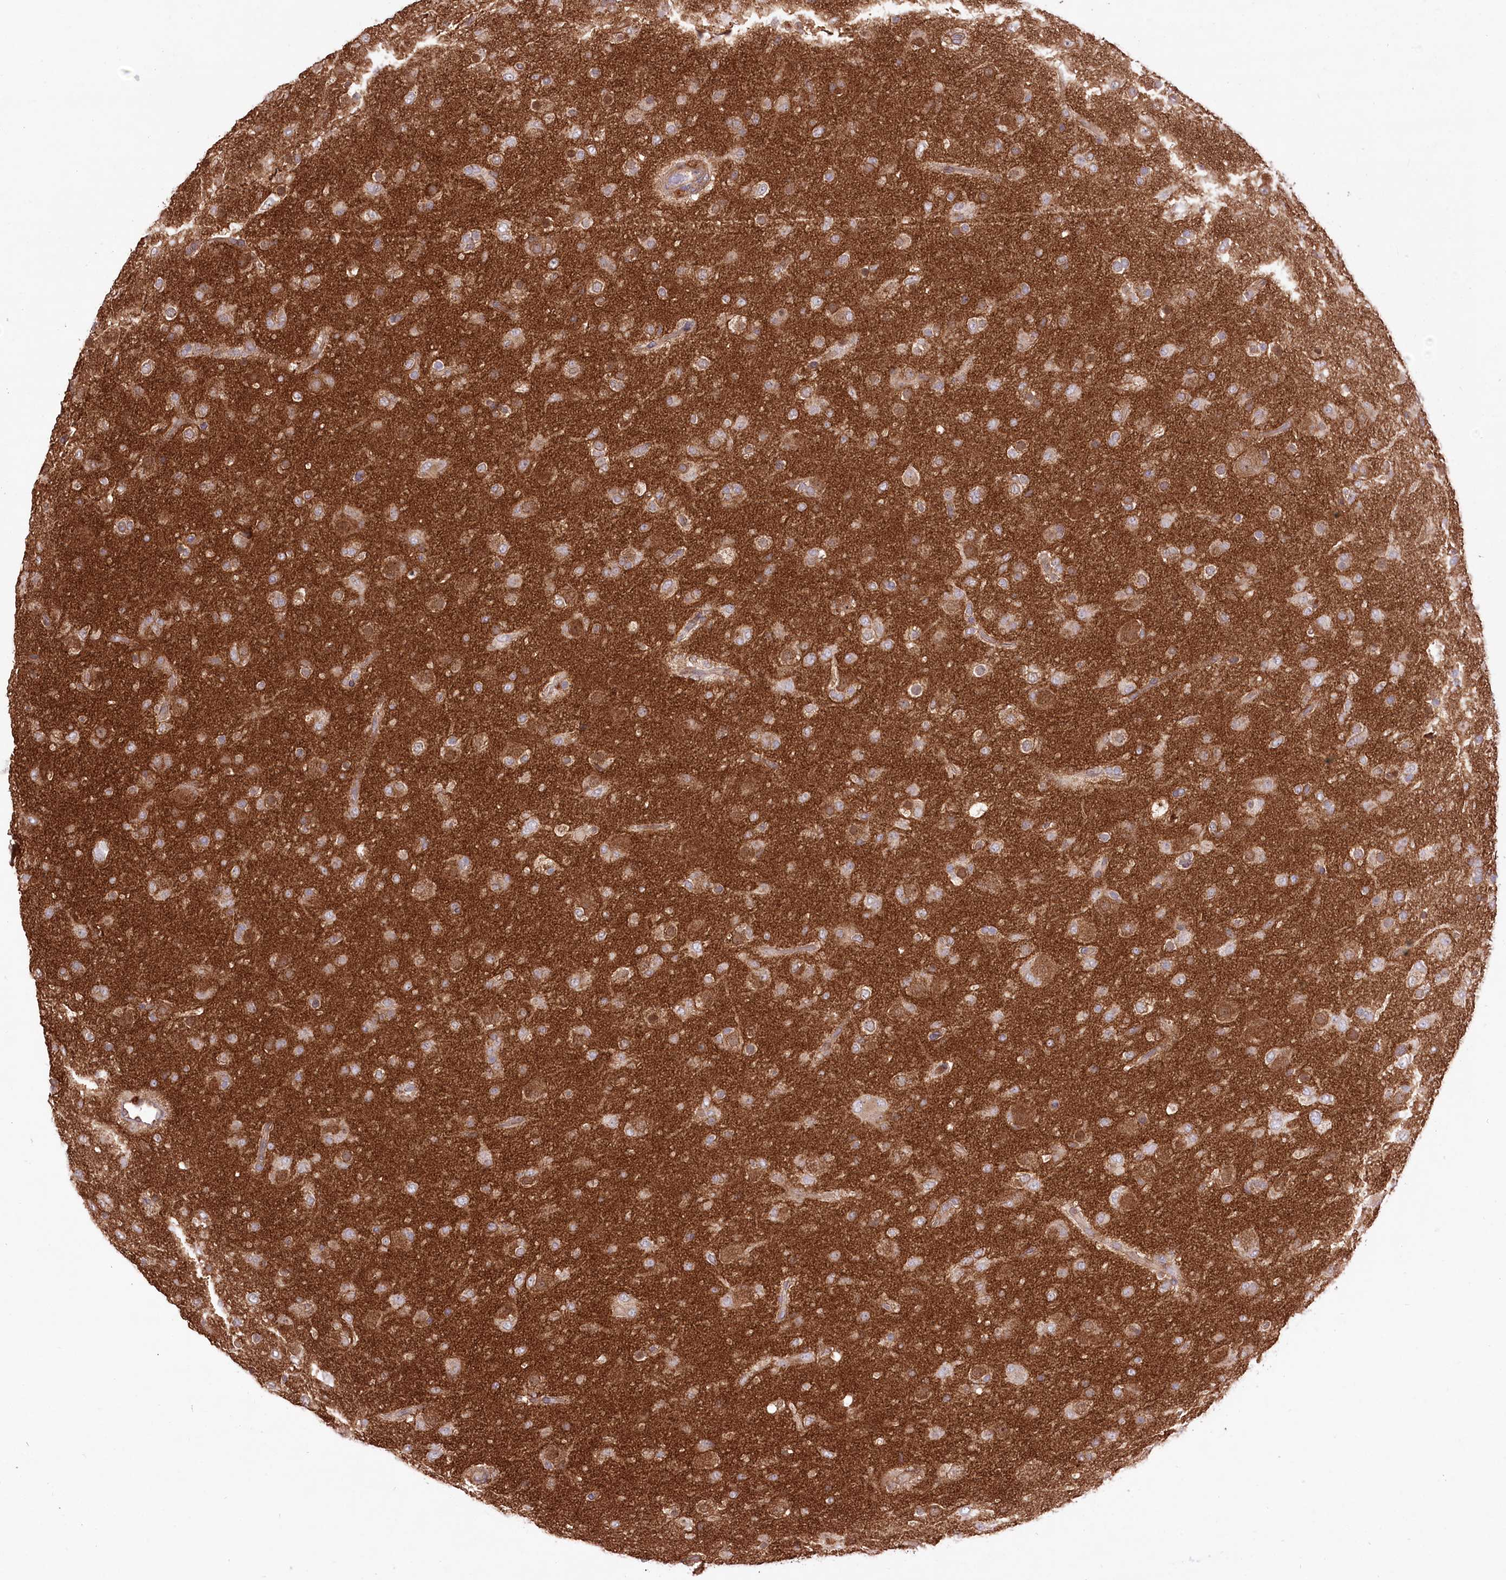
{"staining": {"intensity": "weak", "quantity": "<25%", "location": "cytoplasmic/membranous"}, "tissue": "glioma", "cell_type": "Tumor cells", "image_type": "cancer", "snomed": [{"axis": "morphology", "description": "Glioma, malignant, Low grade"}, {"axis": "topography", "description": "Brain"}], "caption": "Glioma stained for a protein using IHC demonstrates no staining tumor cells.", "gene": "XYLB", "patient": {"sex": "male", "age": 65}}